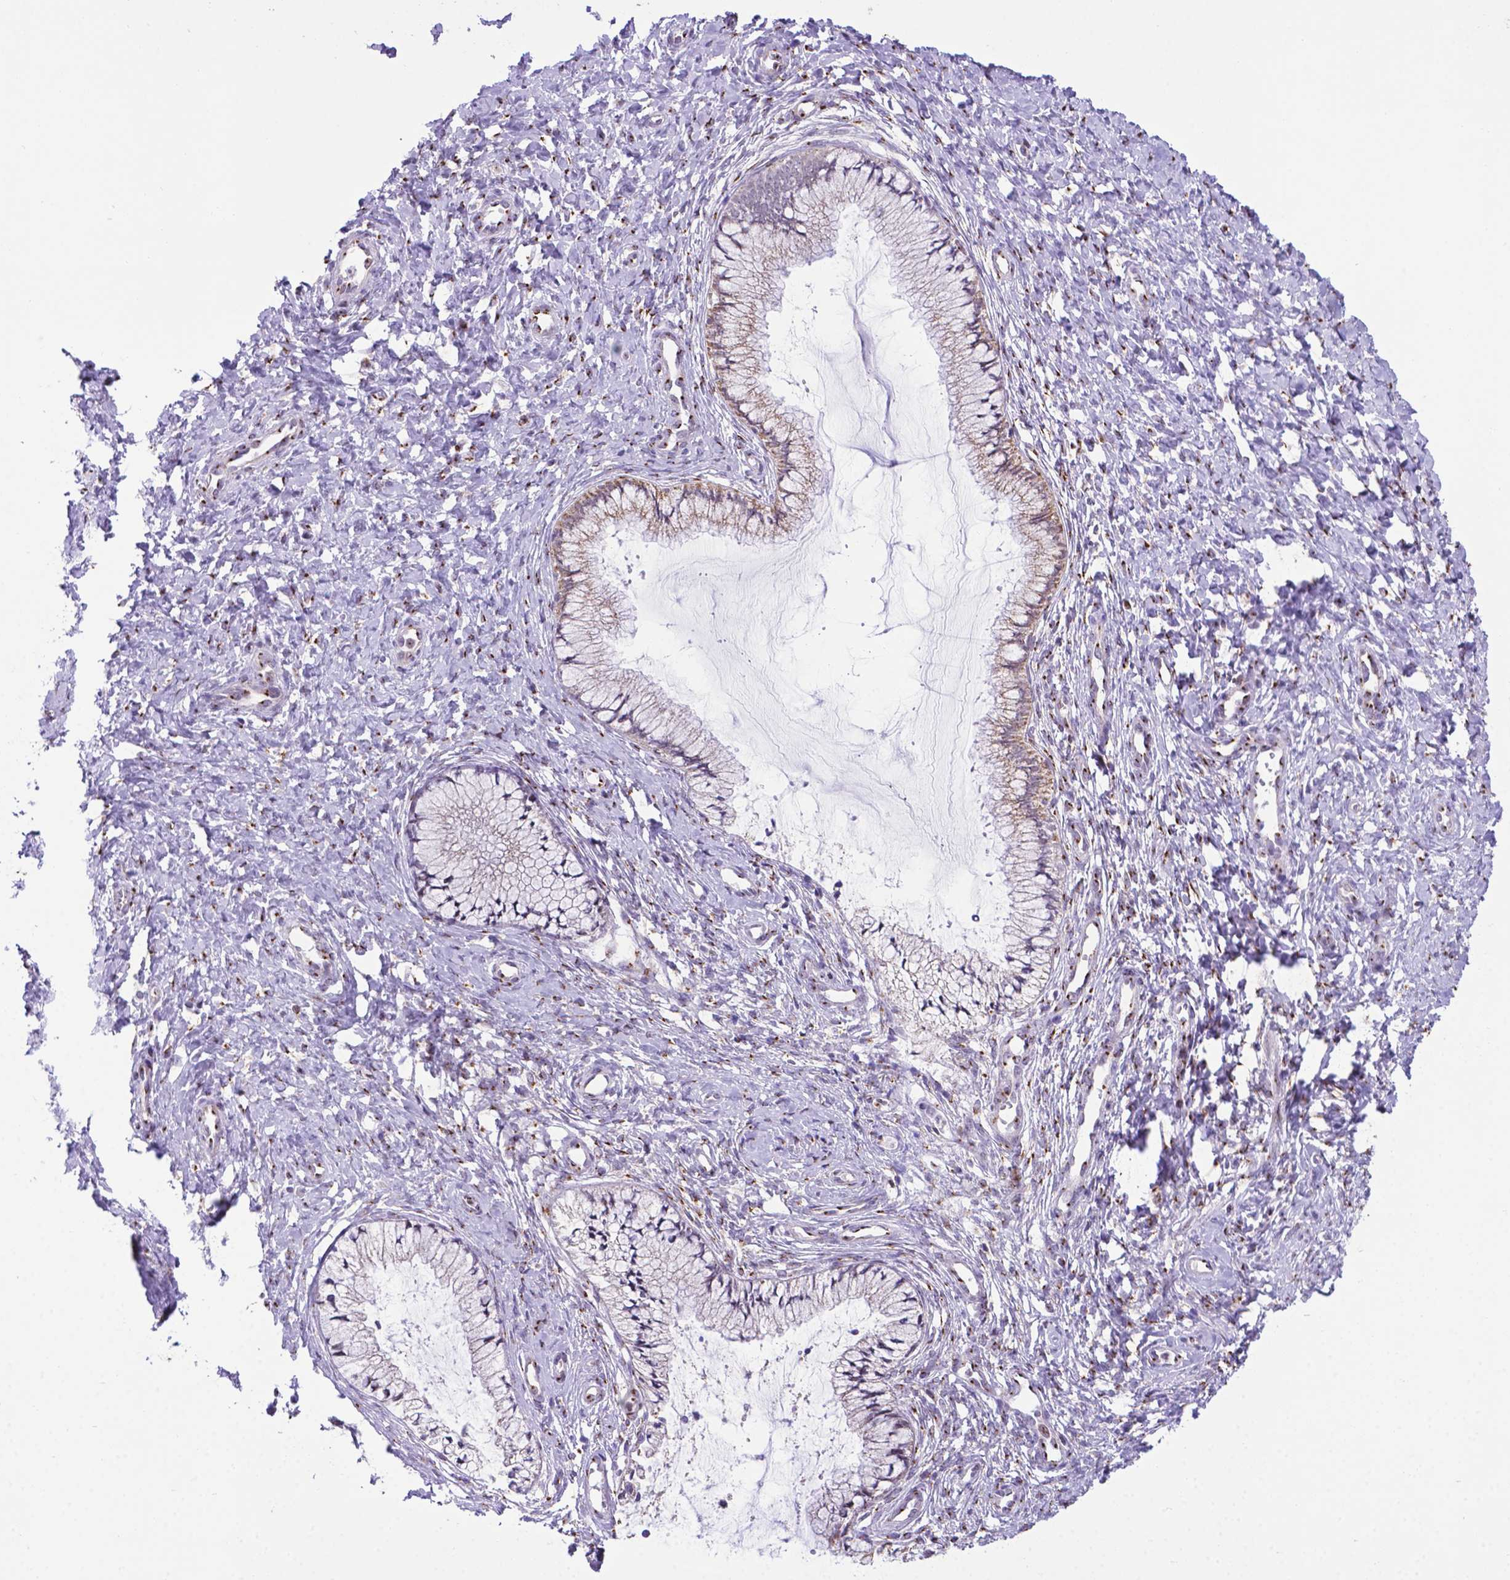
{"staining": {"intensity": "weak", "quantity": "<25%", "location": "cytoplasmic/membranous"}, "tissue": "cervix", "cell_type": "Glandular cells", "image_type": "normal", "snomed": [{"axis": "morphology", "description": "Normal tissue, NOS"}, {"axis": "topography", "description": "Cervix"}], "caption": "Immunohistochemistry of benign human cervix displays no expression in glandular cells.", "gene": "MRPL10", "patient": {"sex": "female", "age": 37}}